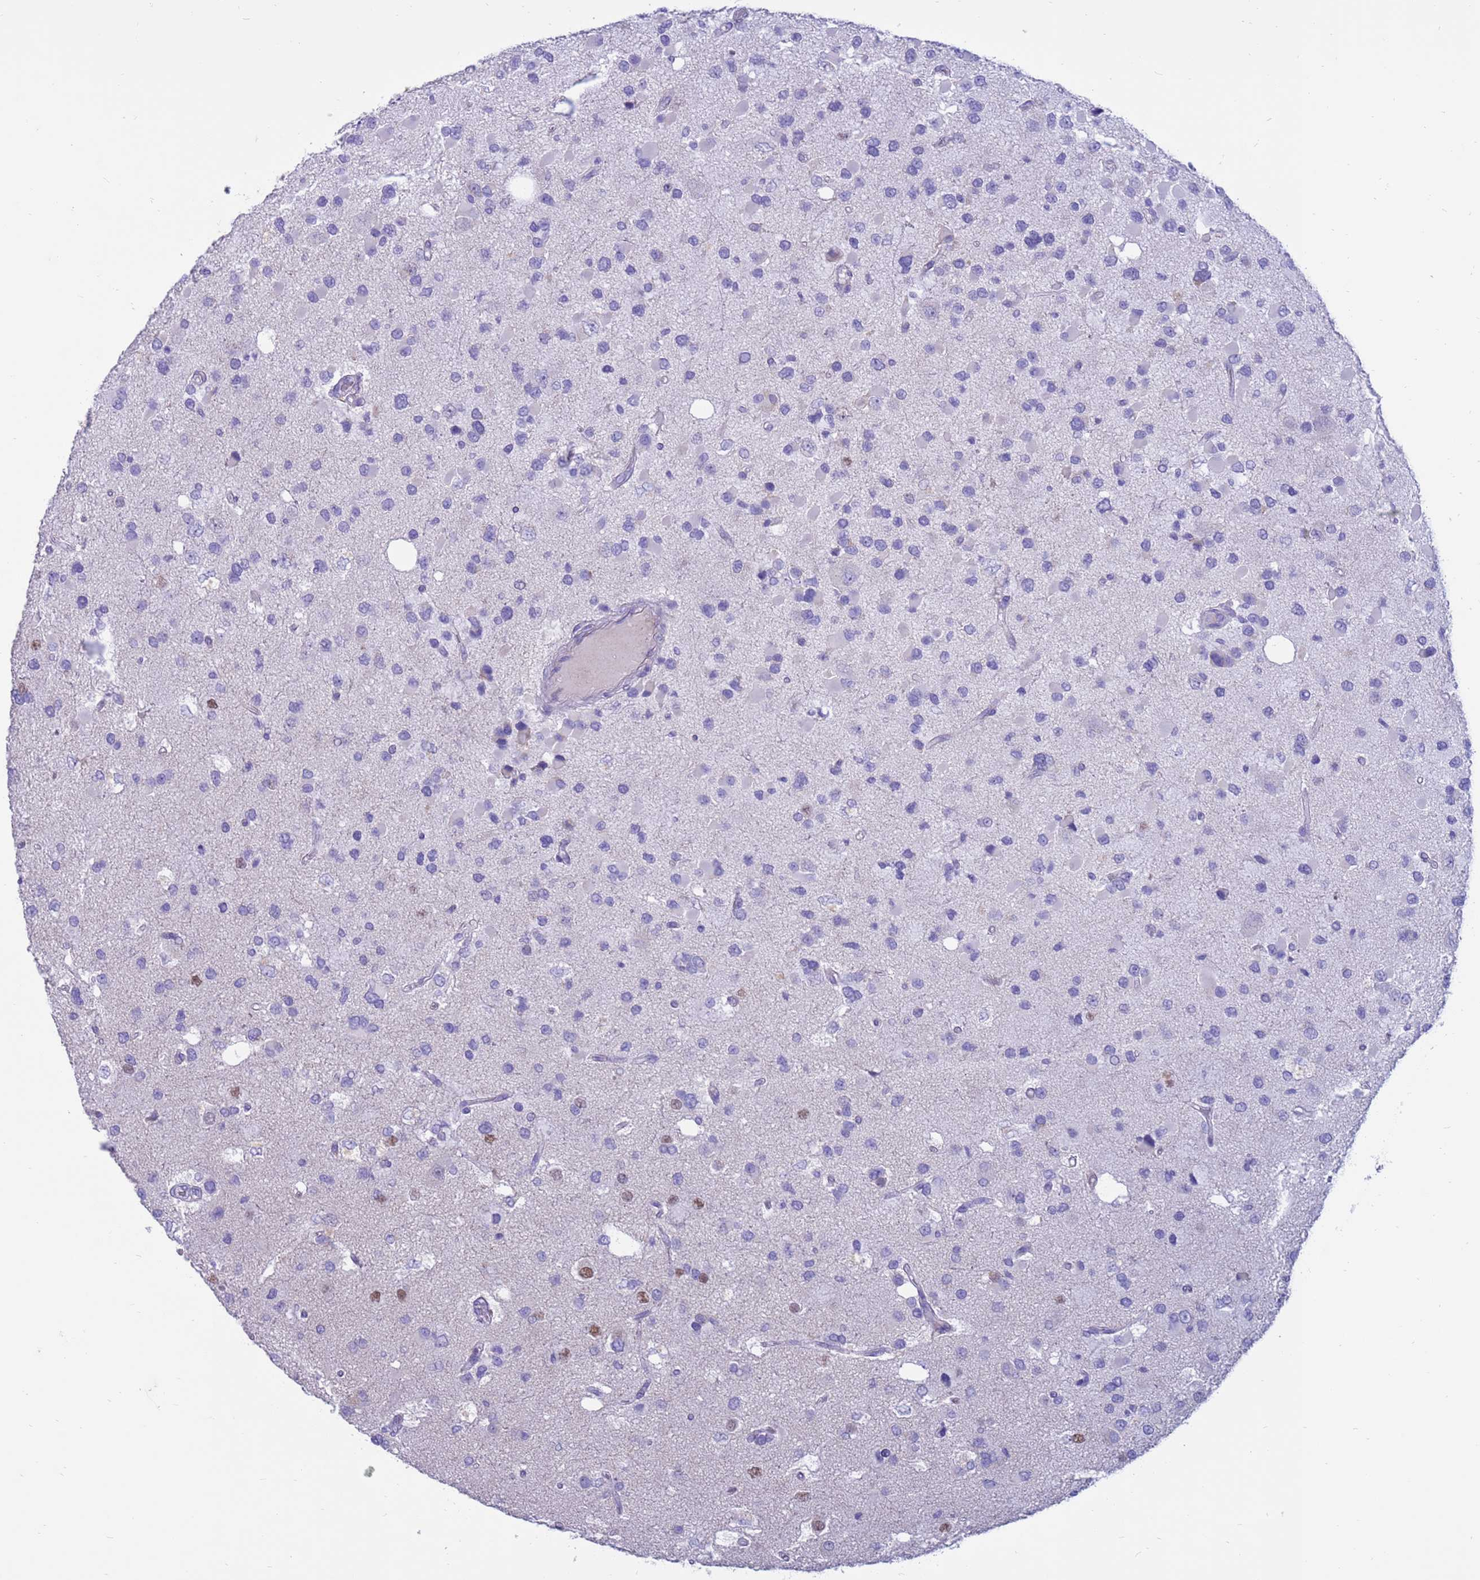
{"staining": {"intensity": "negative", "quantity": "none", "location": "none"}, "tissue": "glioma", "cell_type": "Tumor cells", "image_type": "cancer", "snomed": [{"axis": "morphology", "description": "Glioma, malignant, High grade"}, {"axis": "topography", "description": "Brain"}], "caption": "DAB immunohistochemical staining of glioma exhibits no significant positivity in tumor cells. The staining was performed using DAB (3,3'-diaminobenzidine) to visualize the protein expression in brown, while the nuclei were stained in blue with hematoxylin (Magnification: 20x).", "gene": "PDE10A", "patient": {"sex": "male", "age": 53}}